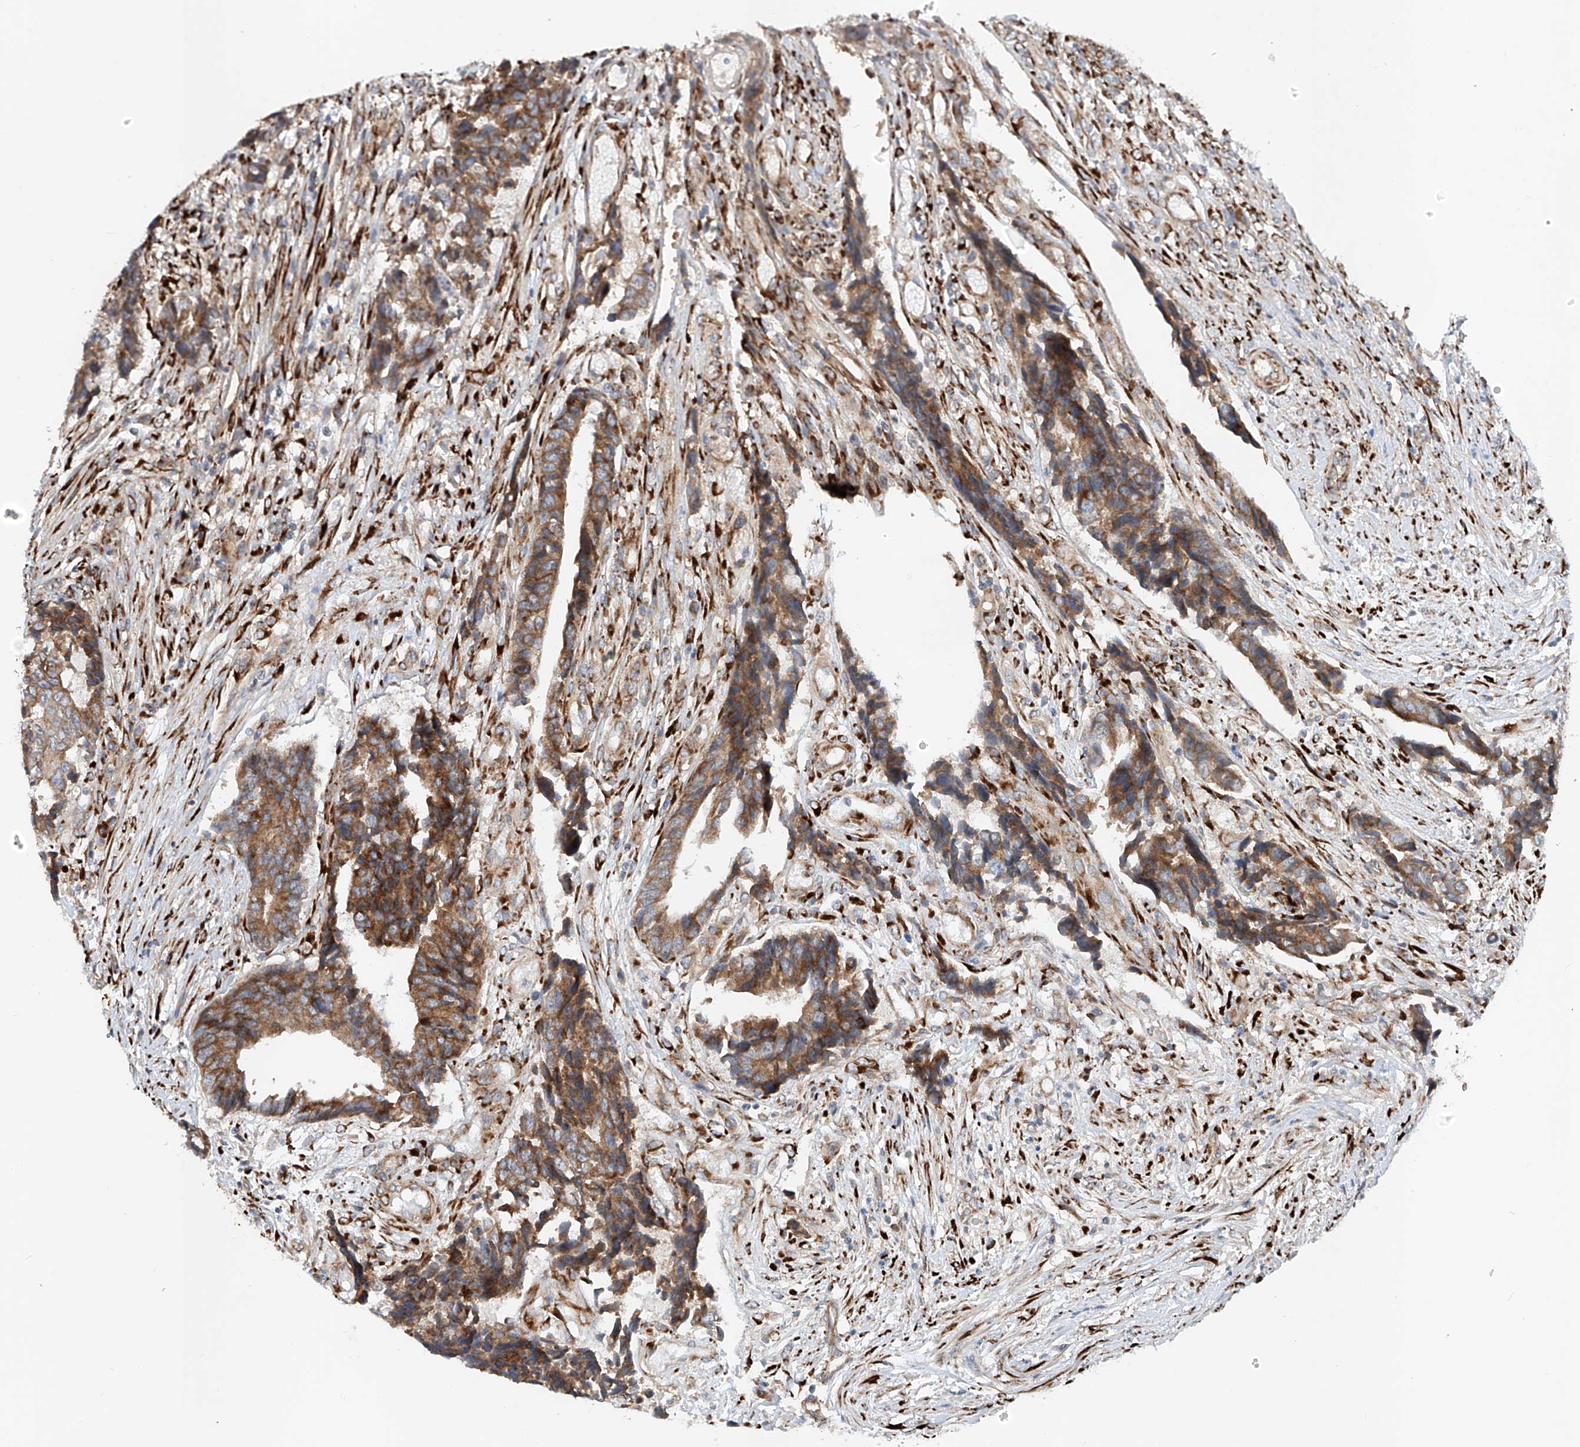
{"staining": {"intensity": "moderate", "quantity": ">75%", "location": "cytoplasmic/membranous"}, "tissue": "colorectal cancer", "cell_type": "Tumor cells", "image_type": "cancer", "snomed": [{"axis": "morphology", "description": "Adenocarcinoma, NOS"}, {"axis": "topography", "description": "Rectum"}], "caption": "IHC of human colorectal cancer demonstrates medium levels of moderate cytoplasmic/membranous staining in about >75% of tumor cells.", "gene": "SNAP29", "patient": {"sex": "male", "age": 84}}